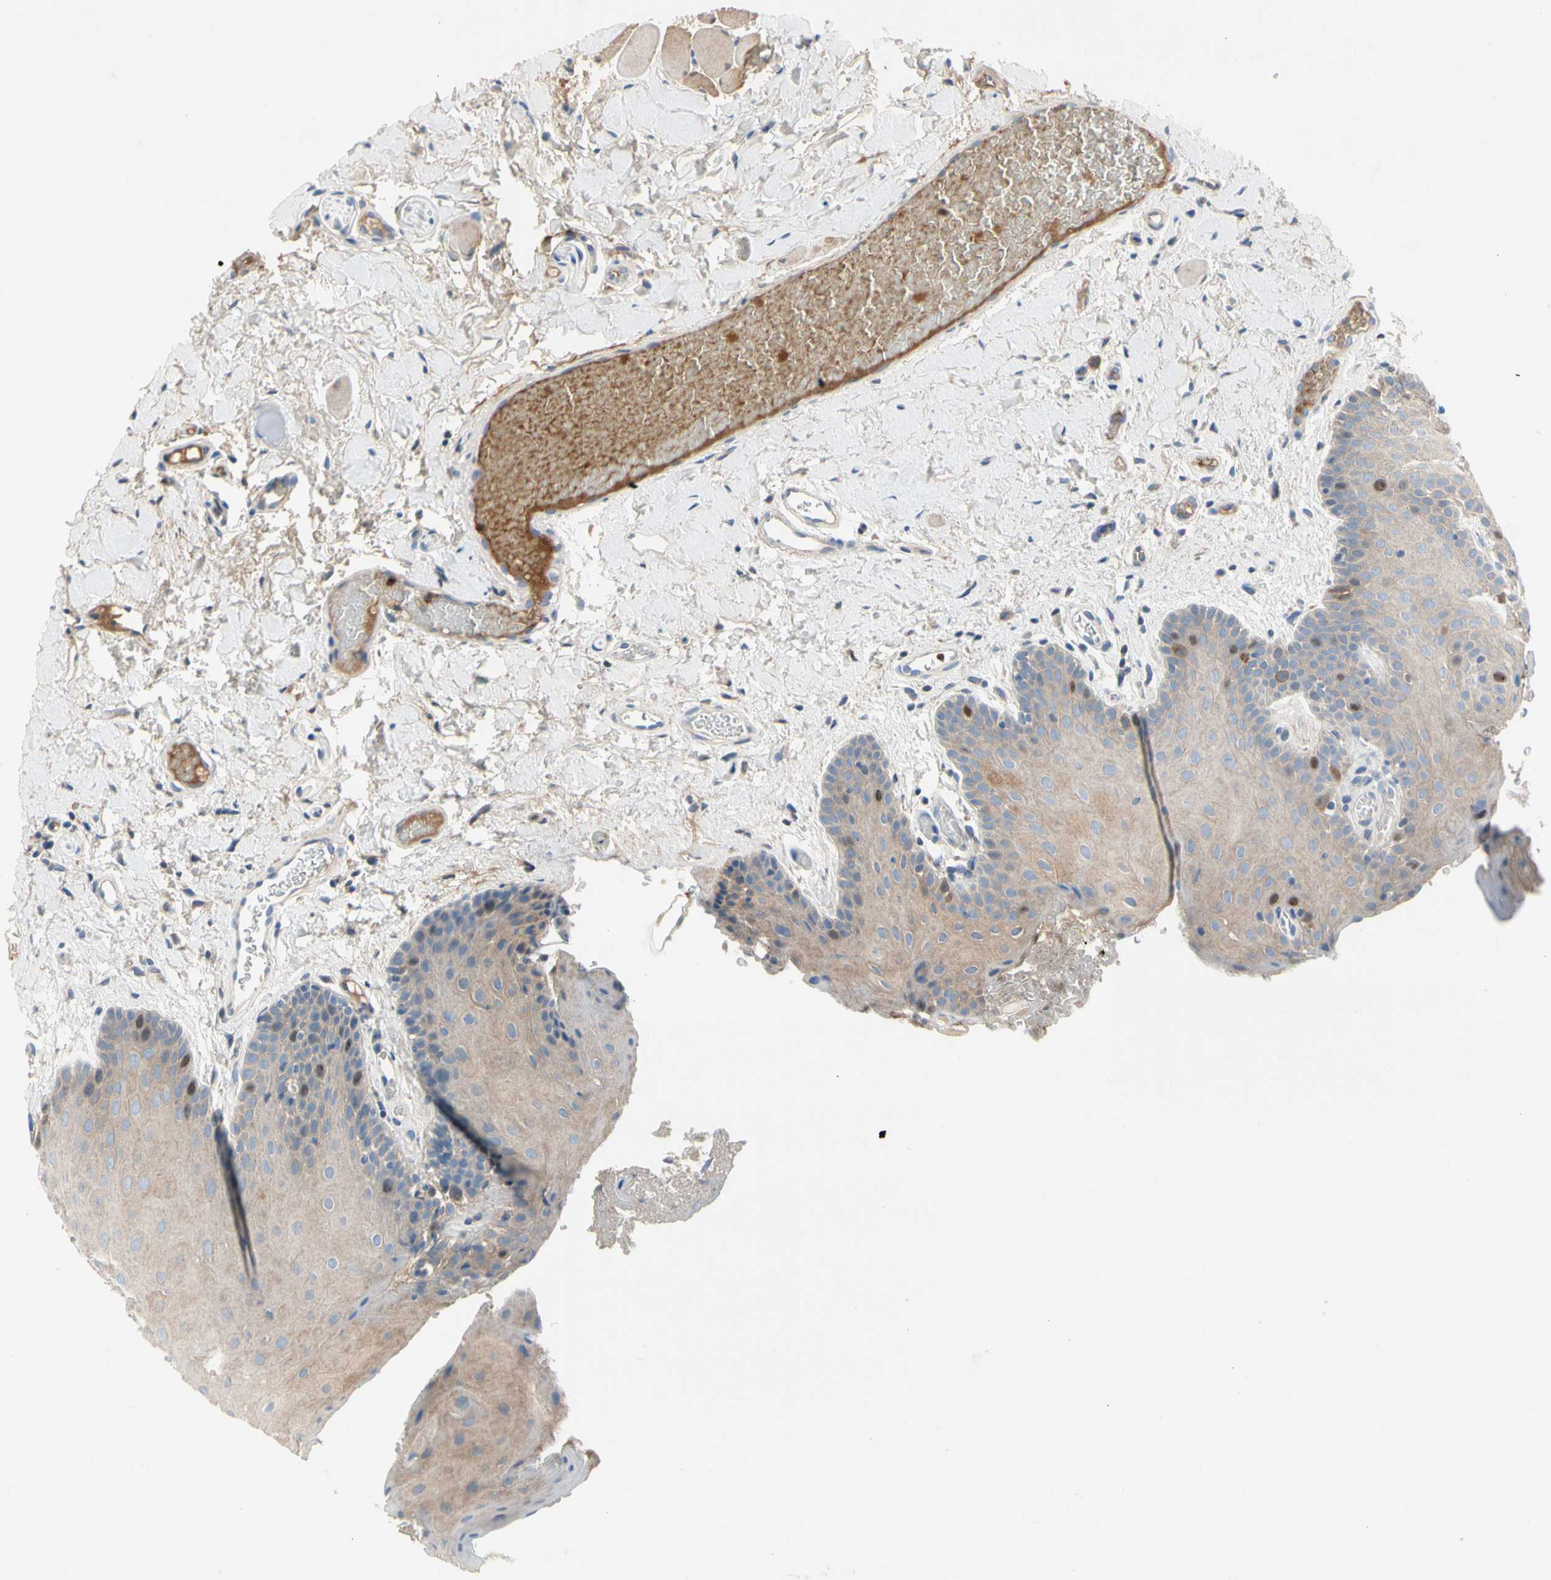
{"staining": {"intensity": "weak", "quantity": ">75%", "location": "cytoplasmic/membranous"}, "tissue": "oral mucosa", "cell_type": "Squamous epithelial cells", "image_type": "normal", "snomed": [{"axis": "morphology", "description": "Normal tissue, NOS"}, {"axis": "topography", "description": "Oral tissue"}], "caption": "Protein expression analysis of benign human oral mucosa reveals weak cytoplasmic/membranous positivity in approximately >75% of squamous epithelial cells. The protein is stained brown, and the nuclei are stained in blue (DAB IHC with brightfield microscopy, high magnification).", "gene": "HJURP", "patient": {"sex": "male", "age": 54}}